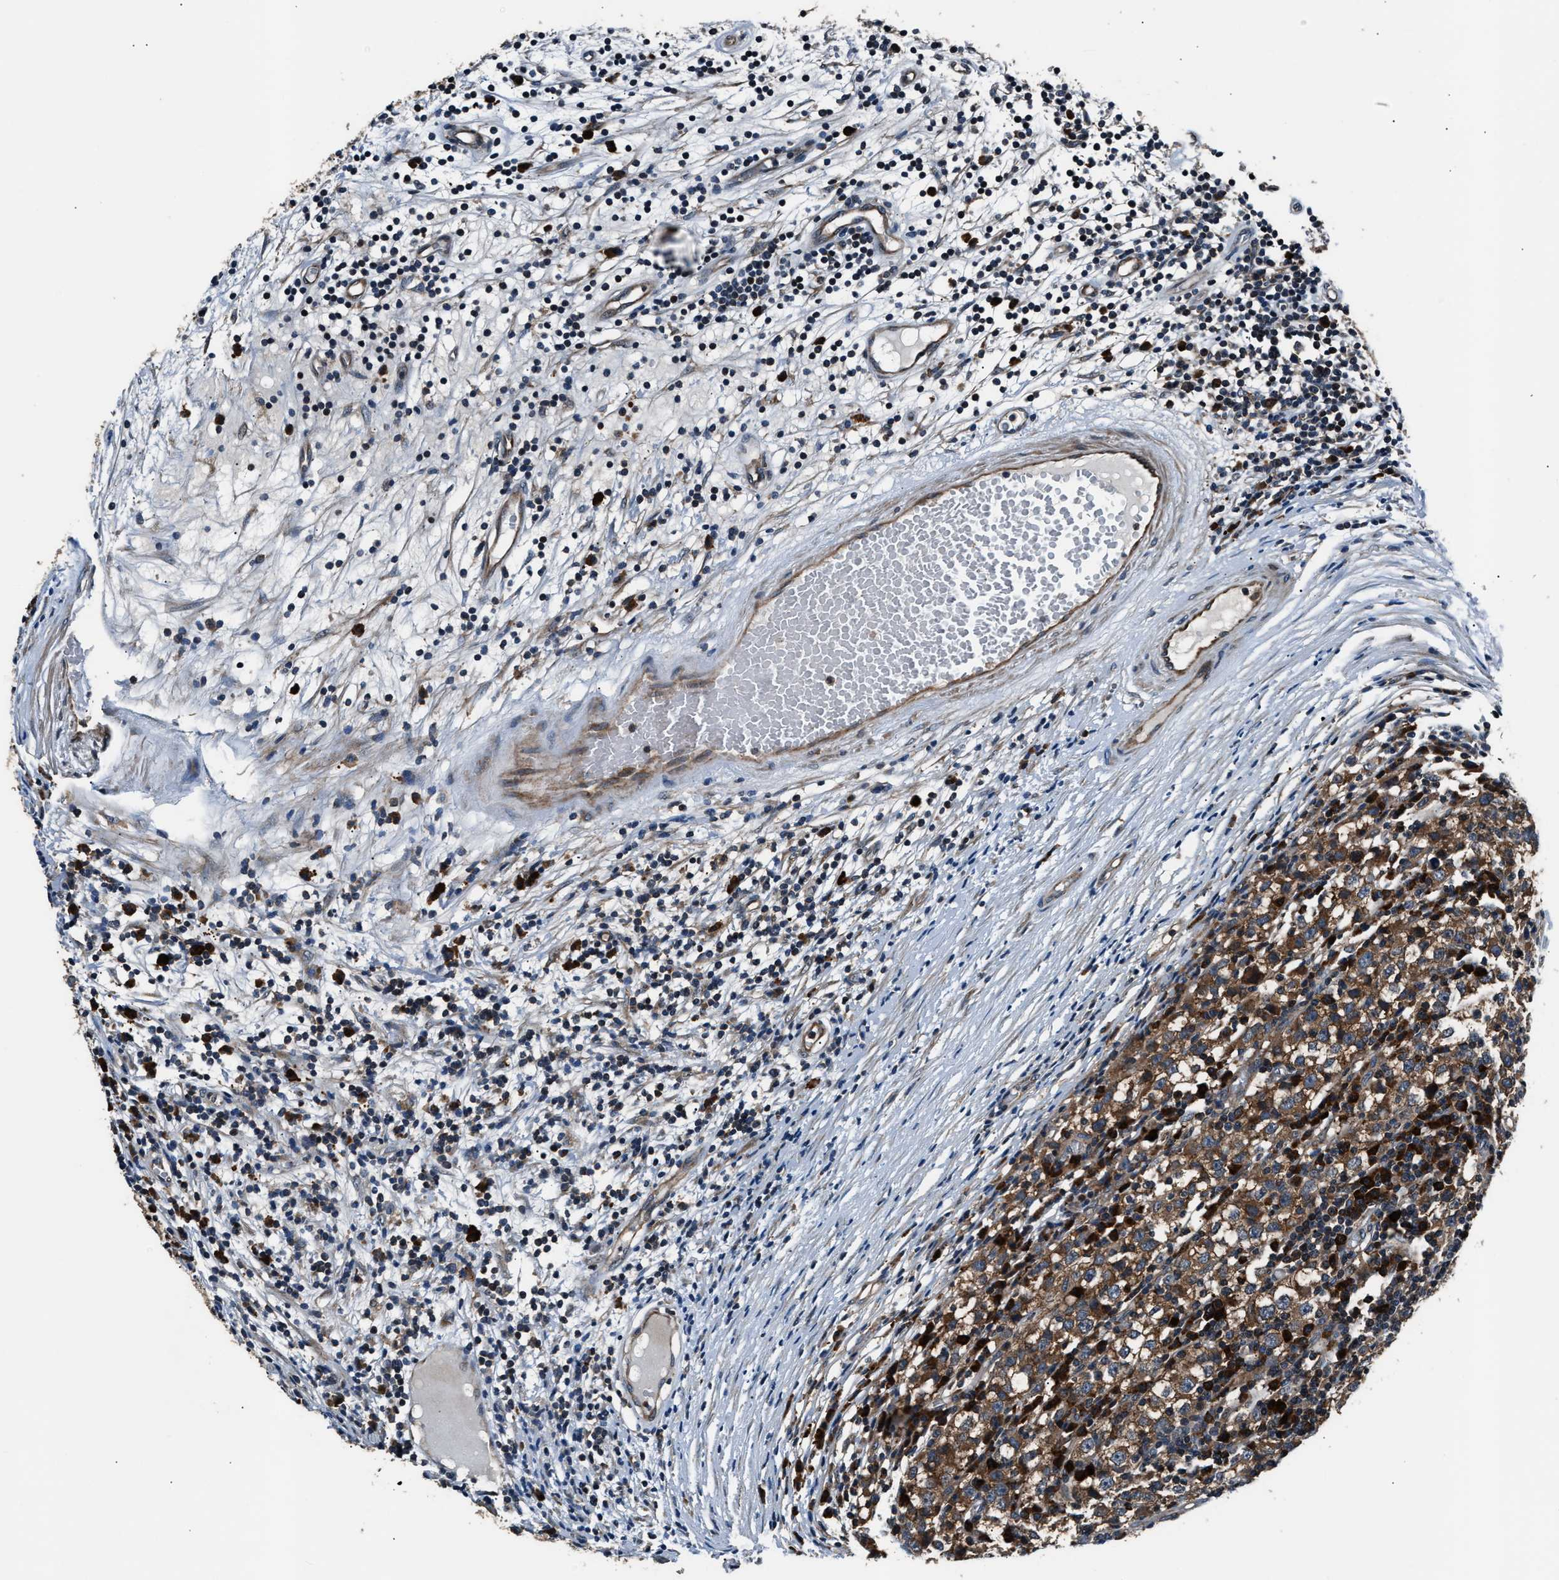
{"staining": {"intensity": "moderate", "quantity": "25%-75%", "location": "cytoplasmic/membranous"}, "tissue": "testis cancer", "cell_type": "Tumor cells", "image_type": "cancer", "snomed": [{"axis": "morphology", "description": "Seminoma, NOS"}, {"axis": "topography", "description": "Testis"}], "caption": "Tumor cells display moderate cytoplasmic/membranous staining in about 25%-75% of cells in testis cancer.", "gene": "IMPDH2", "patient": {"sex": "male", "age": 65}}